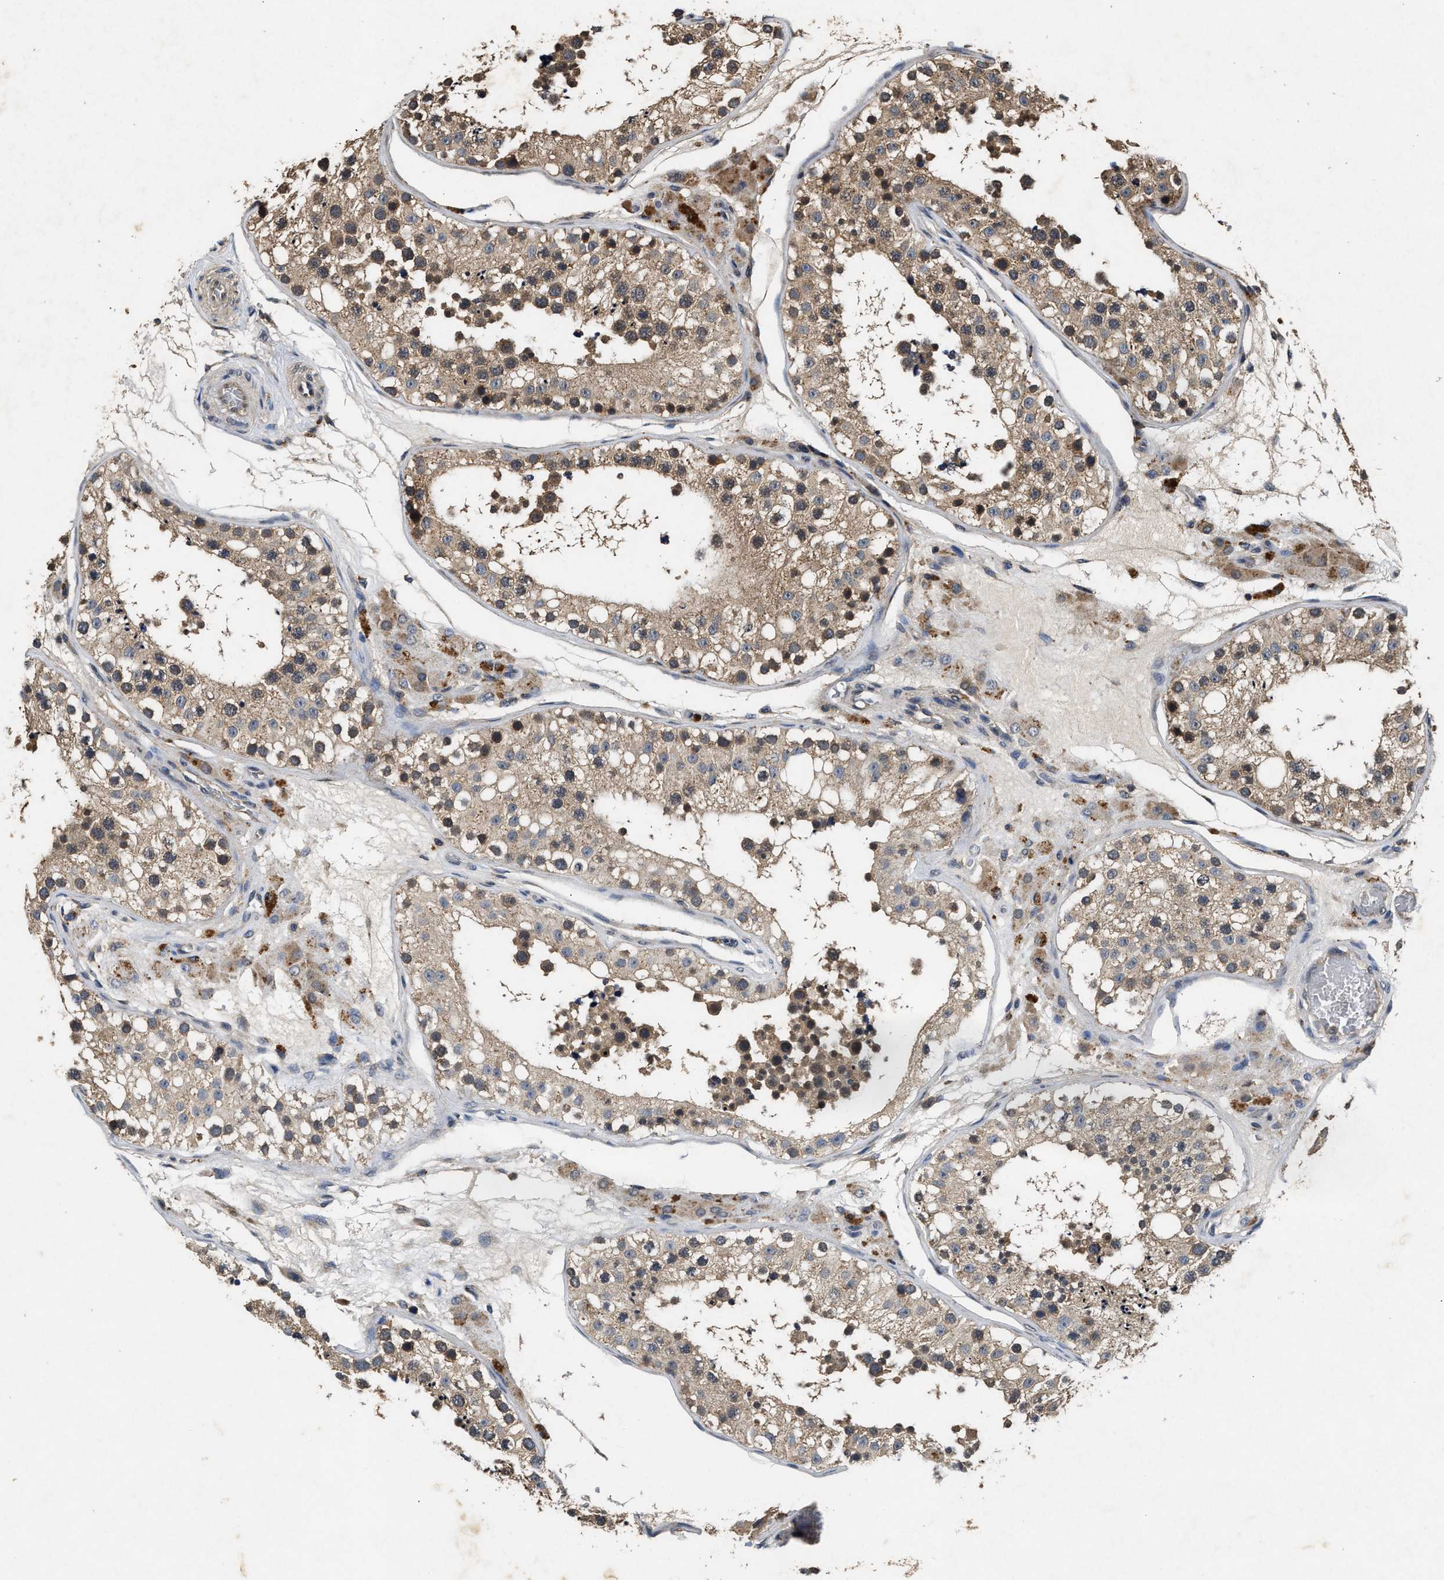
{"staining": {"intensity": "moderate", "quantity": ">75%", "location": "cytoplasmic/membranous"}, "tissue": "testis", "cell_type": "Cells in seminiferous ducts", "image_type": "normal", "snomed": [{"axis": "morphology", "description": "Normal tissue, NOS"}, {"axis": "topography", "description": "Testis"}], "caption": "This image exhibits immunohistochemistry (IHC) staining of benign human testis, with medium moderate cytoplasmic/membranous staining in approximately >75% of cells in seminiferous ducts.", "gene": "PDAP1", "patient": {"sex": "male", "age": 26}}